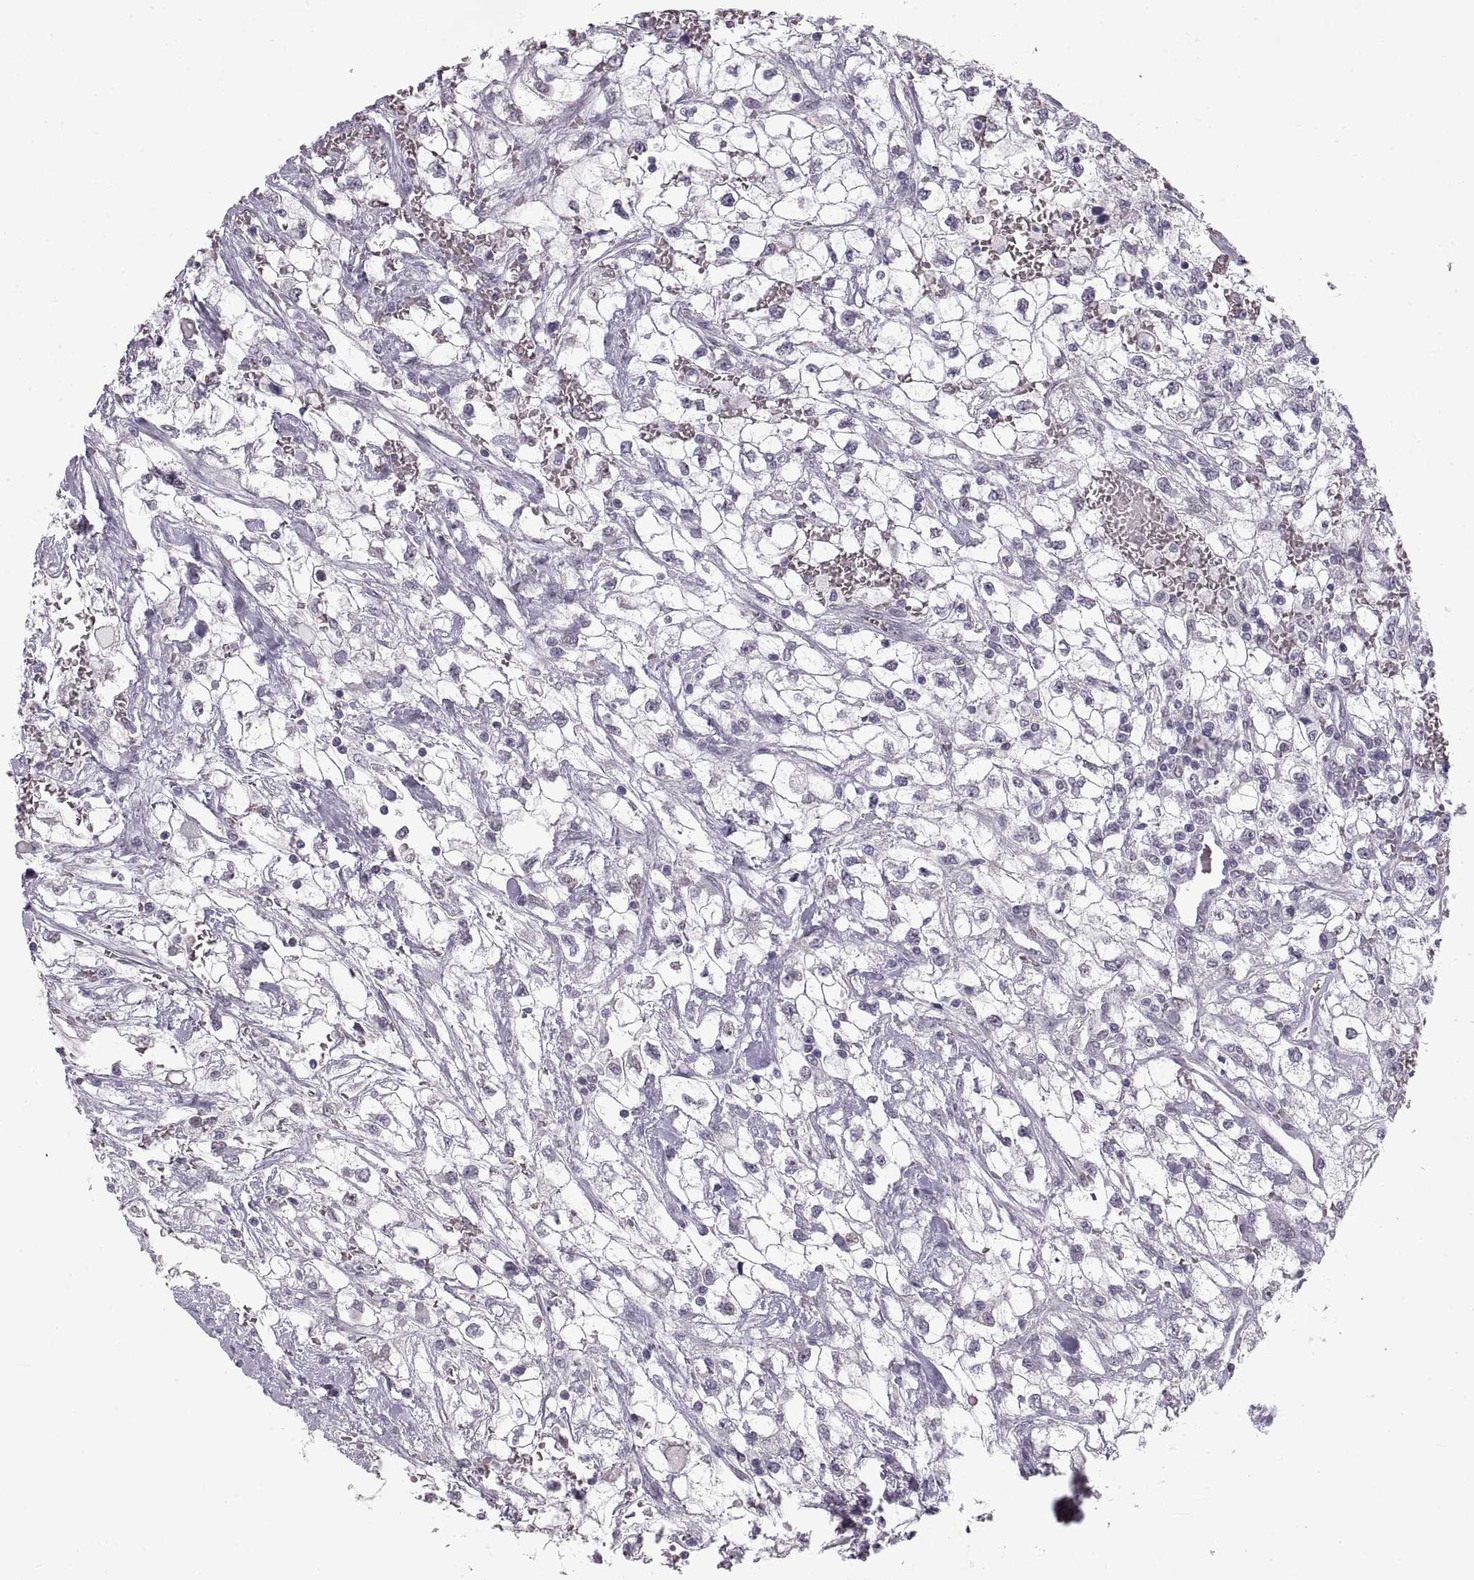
{"staining": {"intensity": "negative", "quantity": "none", "location": "none"}, "tissue": "renal cancer", "cell_type": "Tumor cells", "image_type": "cancer", "snomed": [{"axis": "morphology", "description": "Adenocarcinoma, NOS"}, {"axis": "topography", "description": "Kidney"}], "caption": "High power microscopy histopathology image of an IHC micrograph of adenocarcinoma (renal), revealing no significant staining in tumor cells.", "gene": "NANOS3", "patient": {"sex": "male", "age": 59}}